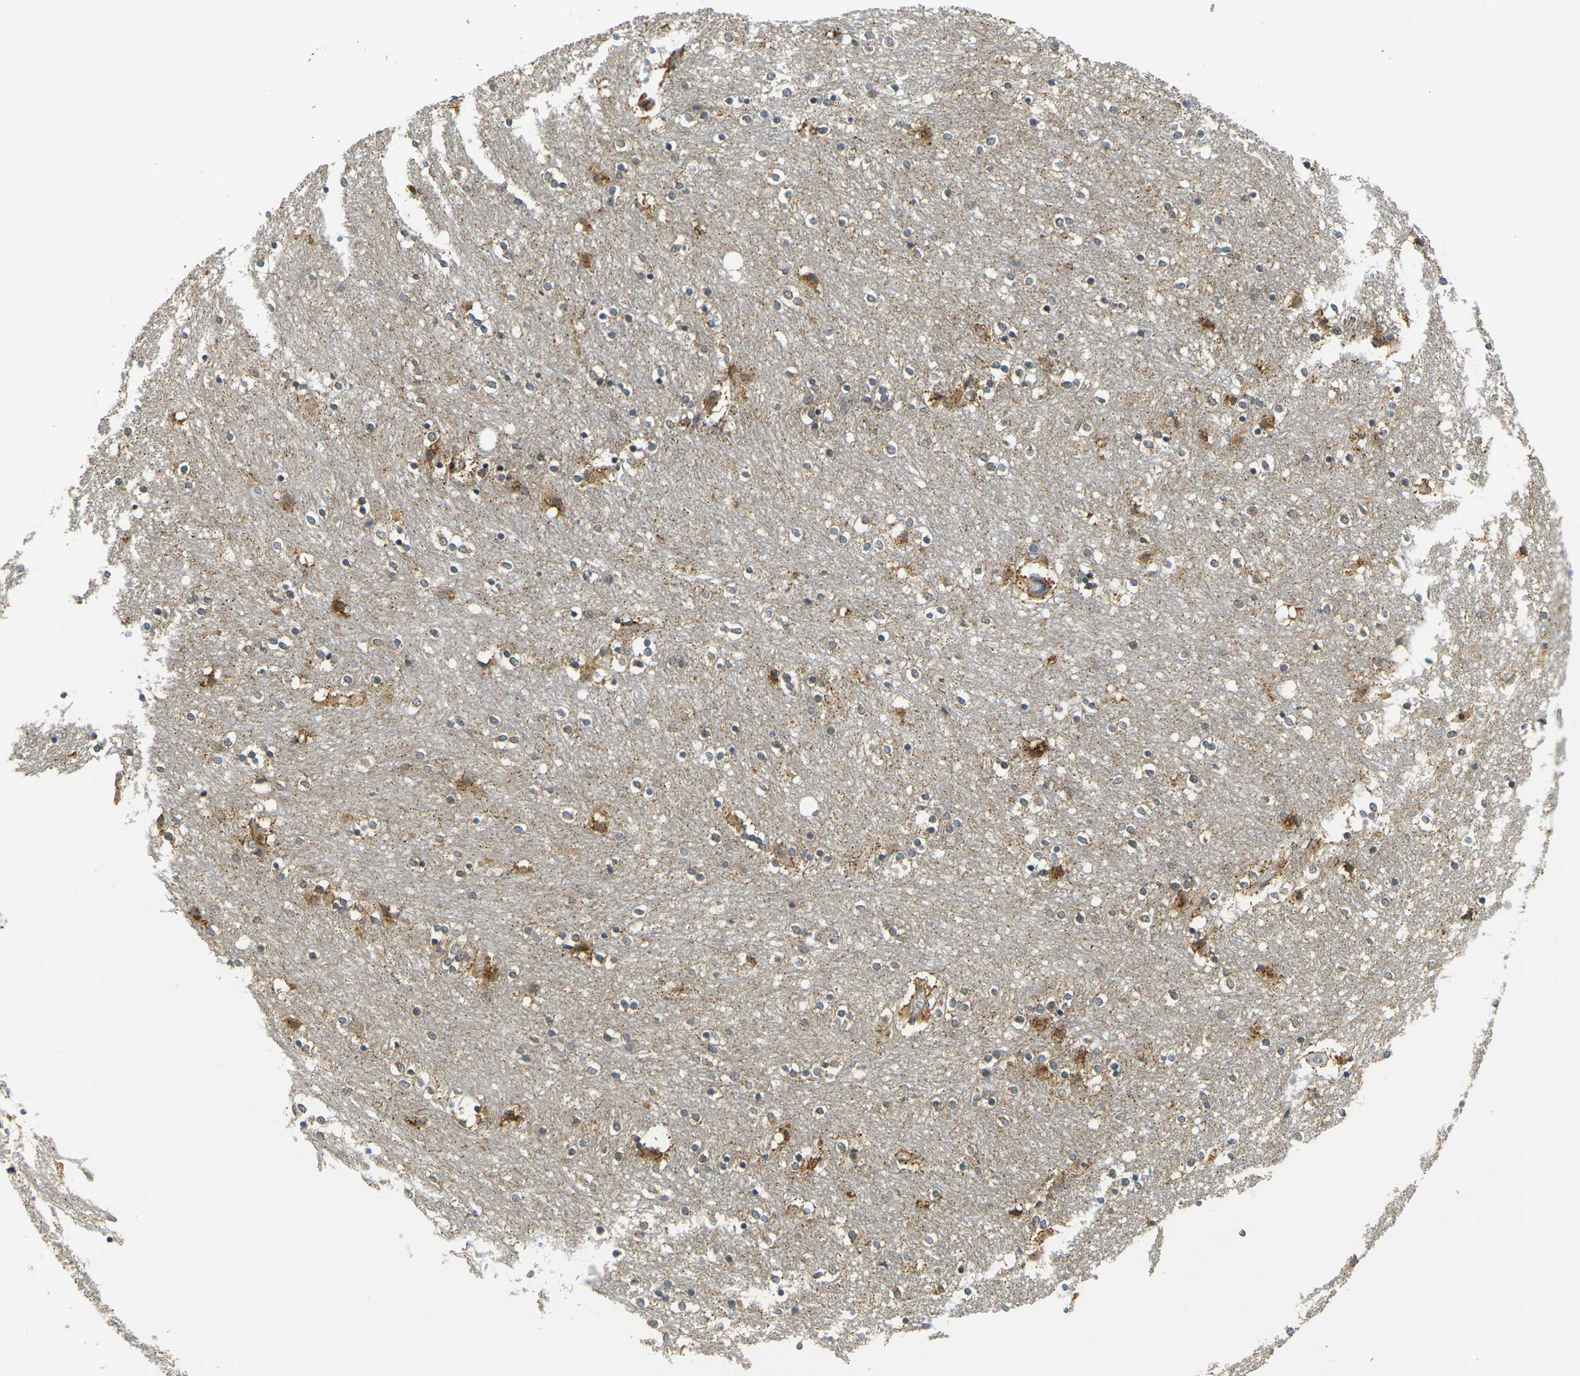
{"staining": {"intensity": "moderate", "quantity": ">75%", "location": "cytoplasmic/membranous"}, "tissue": "caudate", "cell_type": "Glial cells", "image_type": "normal", "snomed": [{"axis": "morphology", "description": "Normal tissue, NOS"}, {"axis": "topography", "description": "Lateral ventricle wall"}], "caption": "The image reveals staining of benign caudate, revealing moderate cytoplasmic/membranous protein staining (brown color) within glial cells. The staining was performed using DAB to visualize the protein expression in brown, while the nuclei were stained in blue with hematoxylin (Magnification: 20x).", "gene": "KLHL8", "patient": {"sex": "female", "age": 54}}